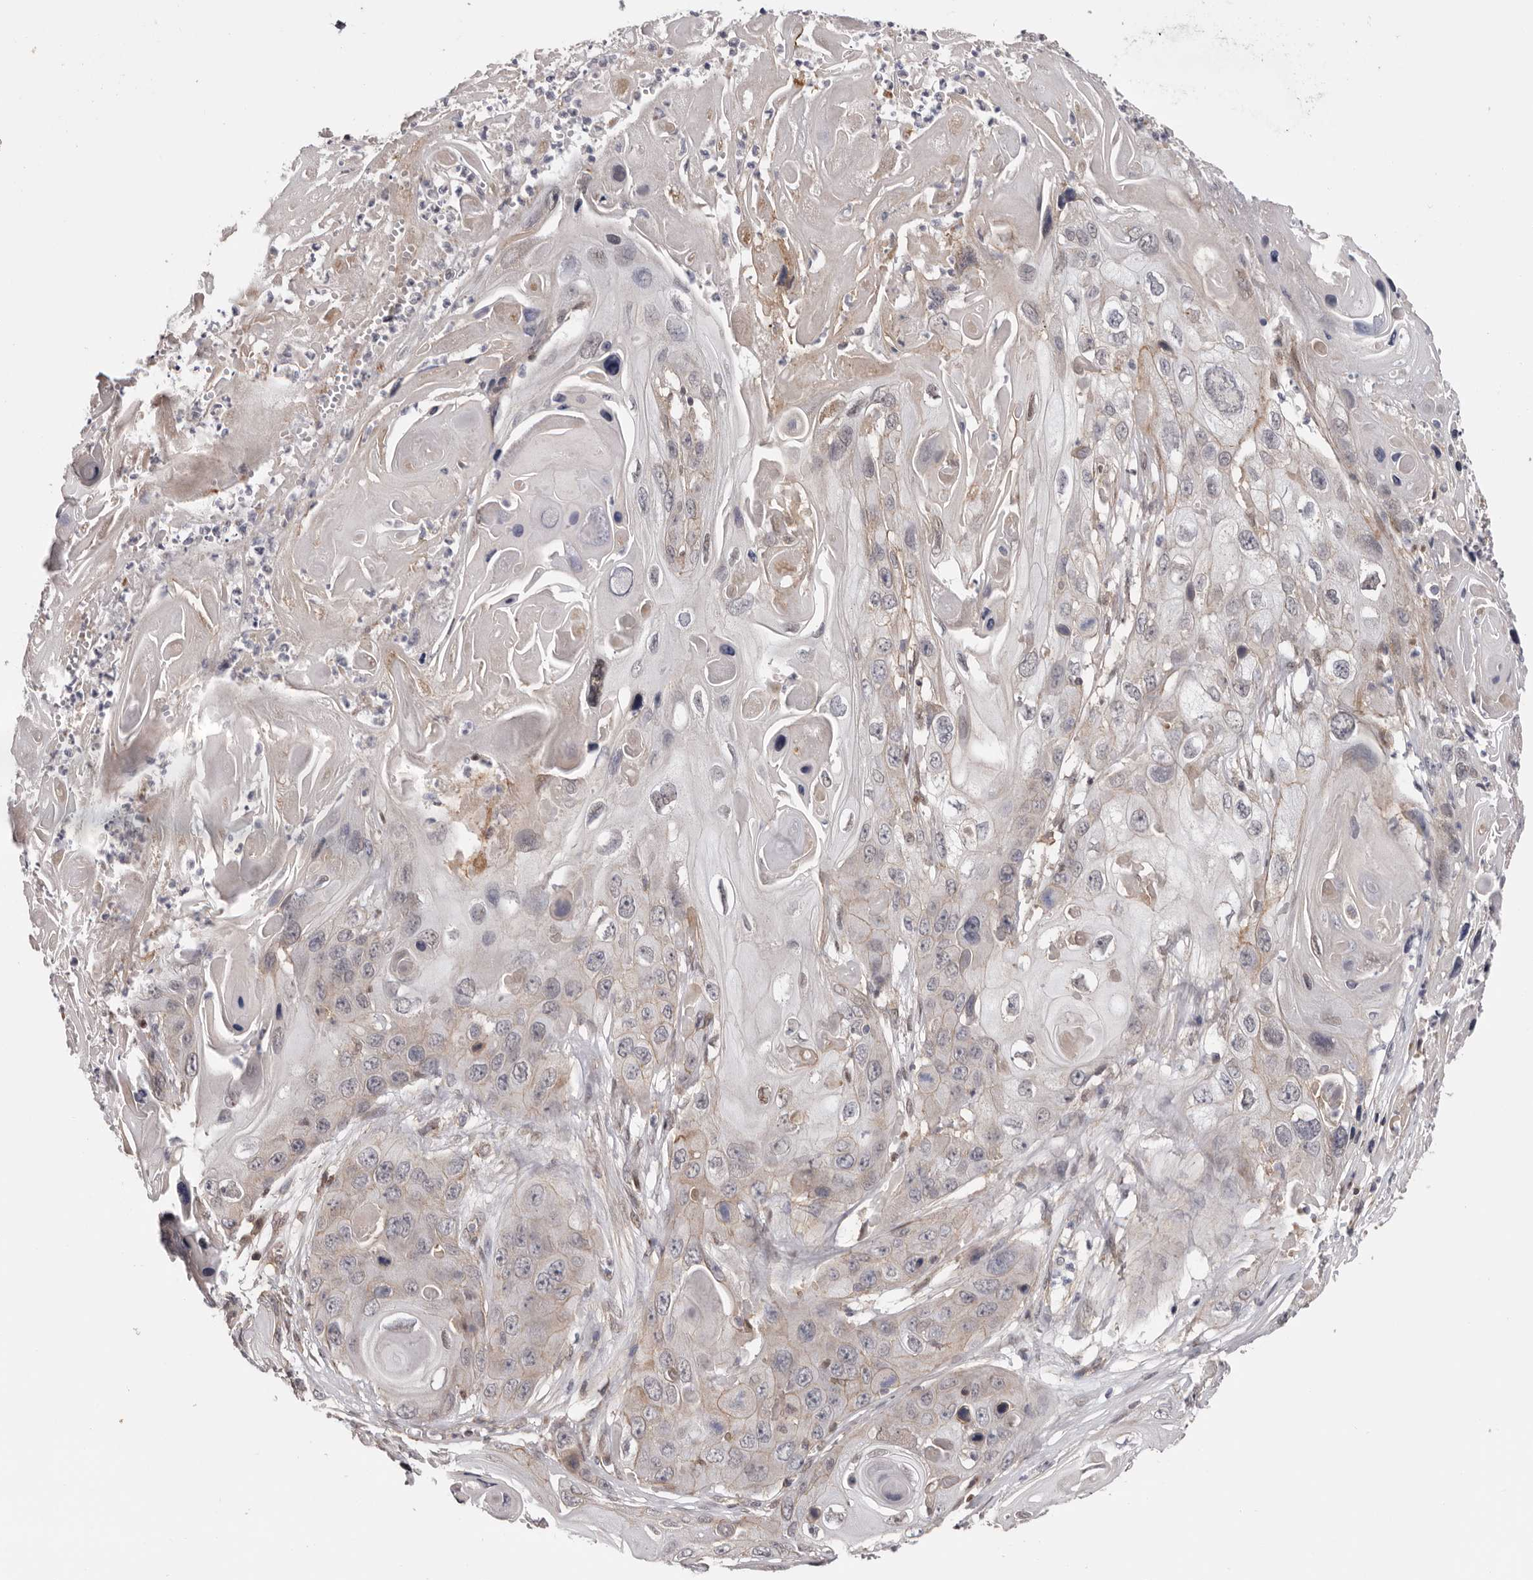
{"staining": {"intensity": "negative", "quantity": "none", "location": "none"}, "tissue": "skin cancer", "cell_type": "Tumor cells", "image_type": "cancer", "snomed": [{"axis": "morphology", "description": "Squamous cell carcinoma, NOS"}, {"axis": "topography", "description": "Skin"}], "caption": "DAB (3,3'-diaminobenzidine) immunohistochemical staining of human skin squamous cell carcinoma exhibits no significant expression in tumor cells. (DAB immunohistochemistry visualized using brightfield microscopy, high magnification).", "gene": "MOGAT2", "patient": {"sex": "male", "age": 55}}